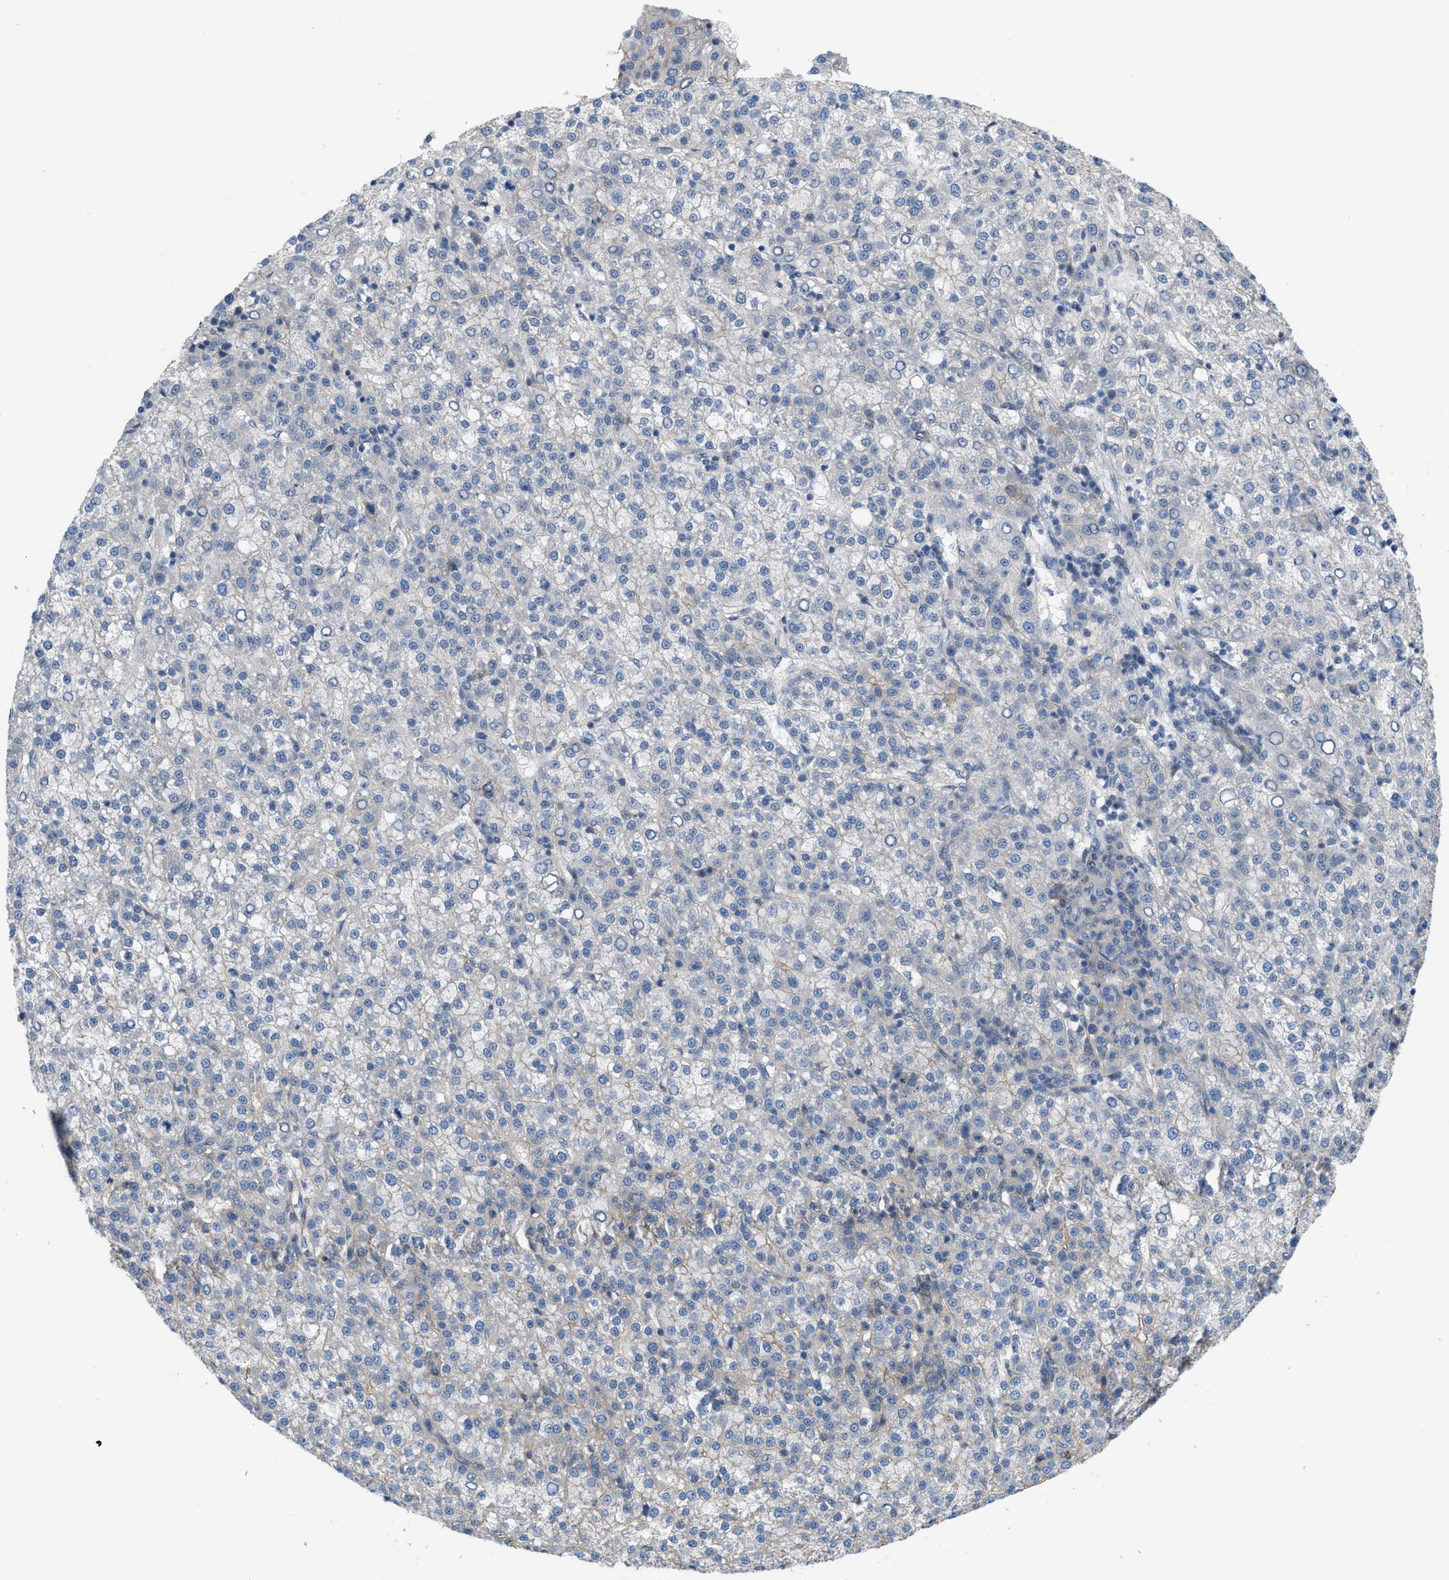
{"staining": {"intensity": "negative", "quantity": "none", "location": "none"}, "tissue": "liver cancer", "cell_type": "Tumor cells", "image_type": "cancer", "snomed": [{"axis": "morphology", "description": "Carcinoma, Hepatocellular, NOS"}, {"axis": "topography", "description": "Liver"}], "caption": "Immunohistochemistry micrograph of neoplastic tissue: hepatocellular carcinoma (liver) stained with DAB displays no significant protein expression in tumor cells.", "gene": "MYO18A", "patient": {"sex": "female", "age": 58}}